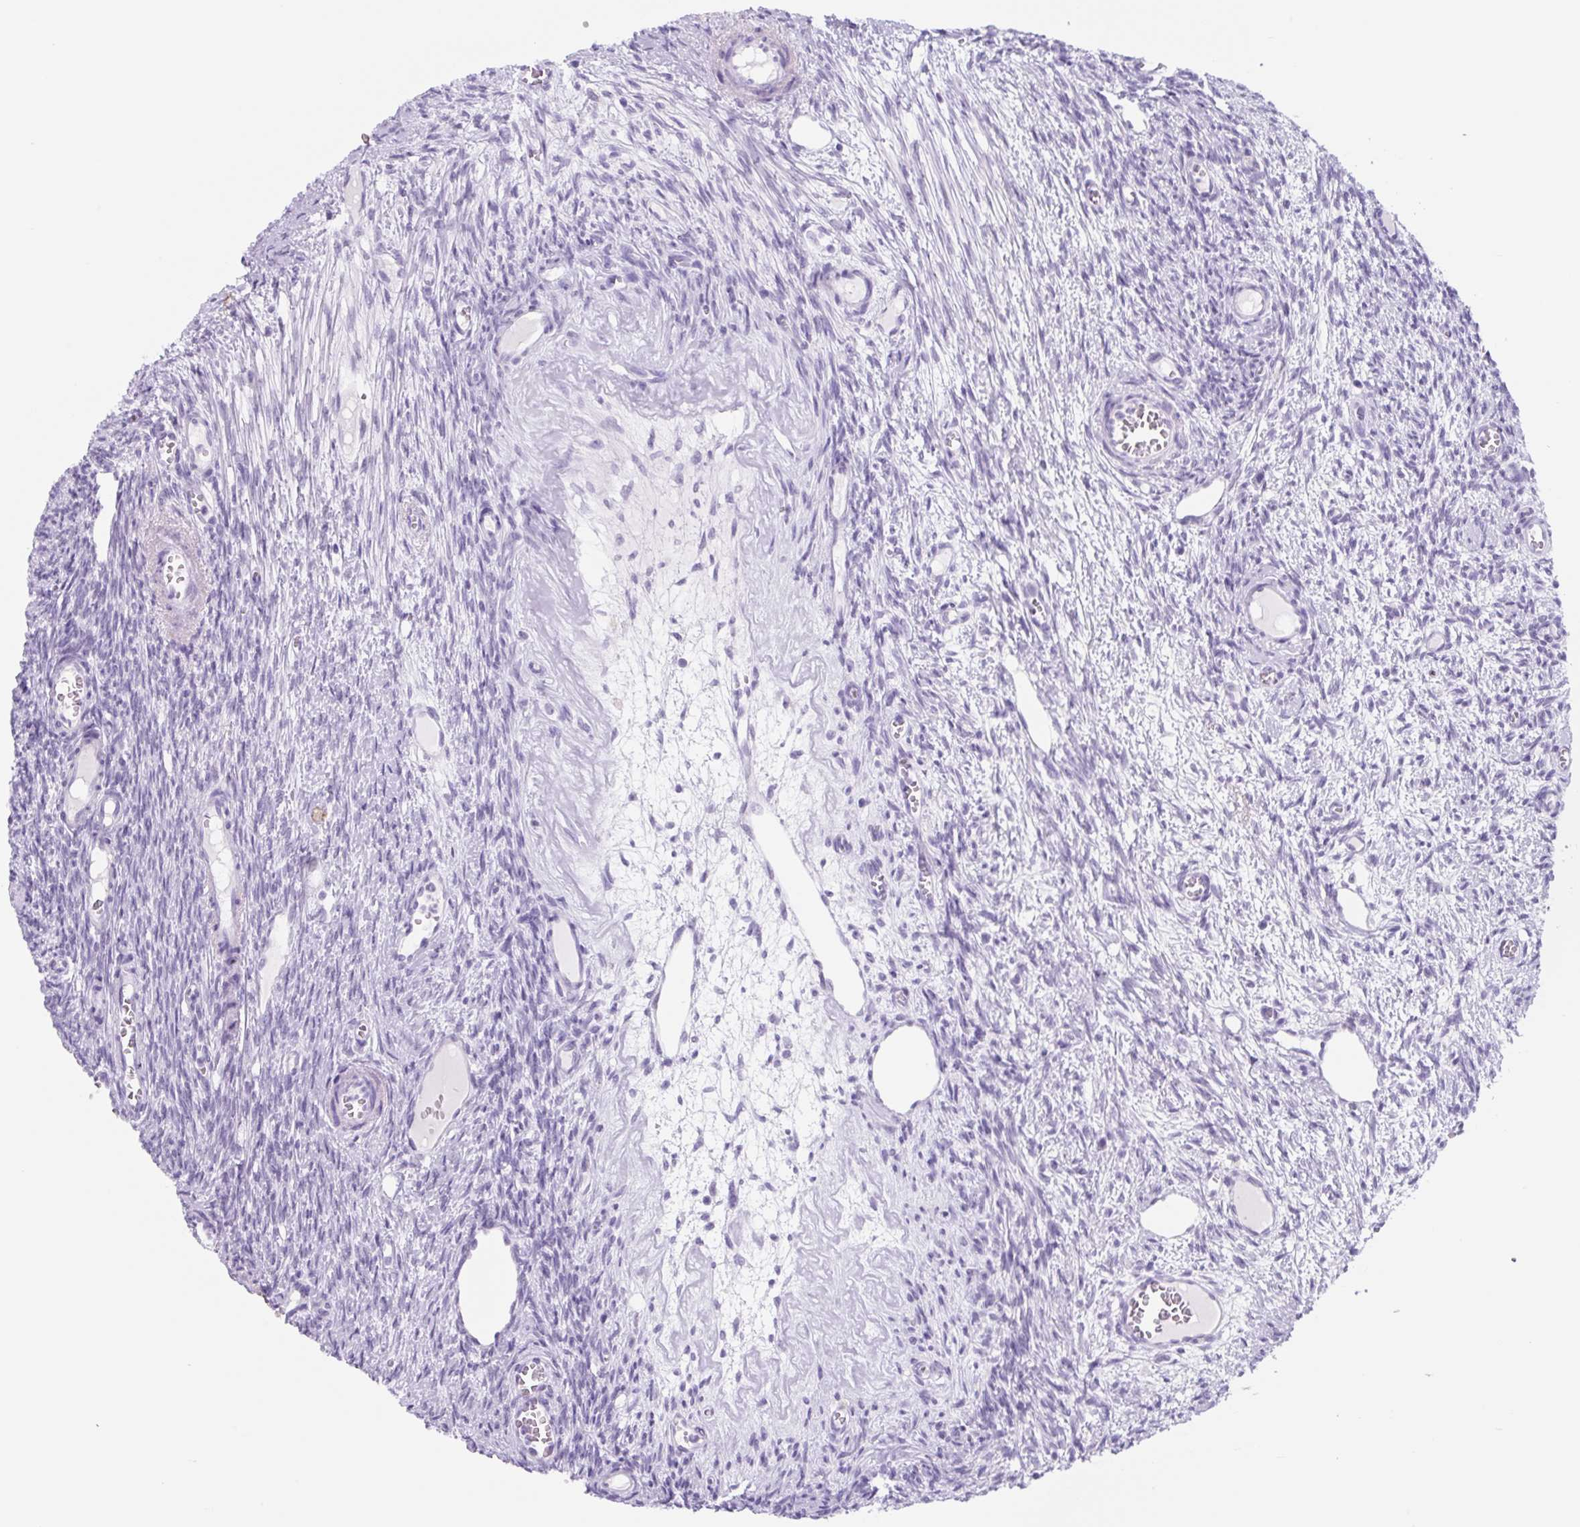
{"staining": {"intensity": "negative", "quantity": "none", "location": "none"}, "tissue": "ovary", "cell_type": "Ovarian stroma cells", "image_type": "normal", "snomed": [{"axis": "morphology", "description": "Normal tissue, NOS"}, {"axis": "topography", "description": "Ovary"}], "caption": "Immunohistochemistry image of normal human ovary stained for a protein (brown), which demonstrates no positivity in ovarian stroma cells. (Stains: DAB (3,3'-diaminobenzidine) immunohistochemistry with hematoxylin counter stain, Microscopy: brightfield microscopy at high magnification).", "gene": "TNFRSF8", "patient": {"sex": "female", "age": 44}}